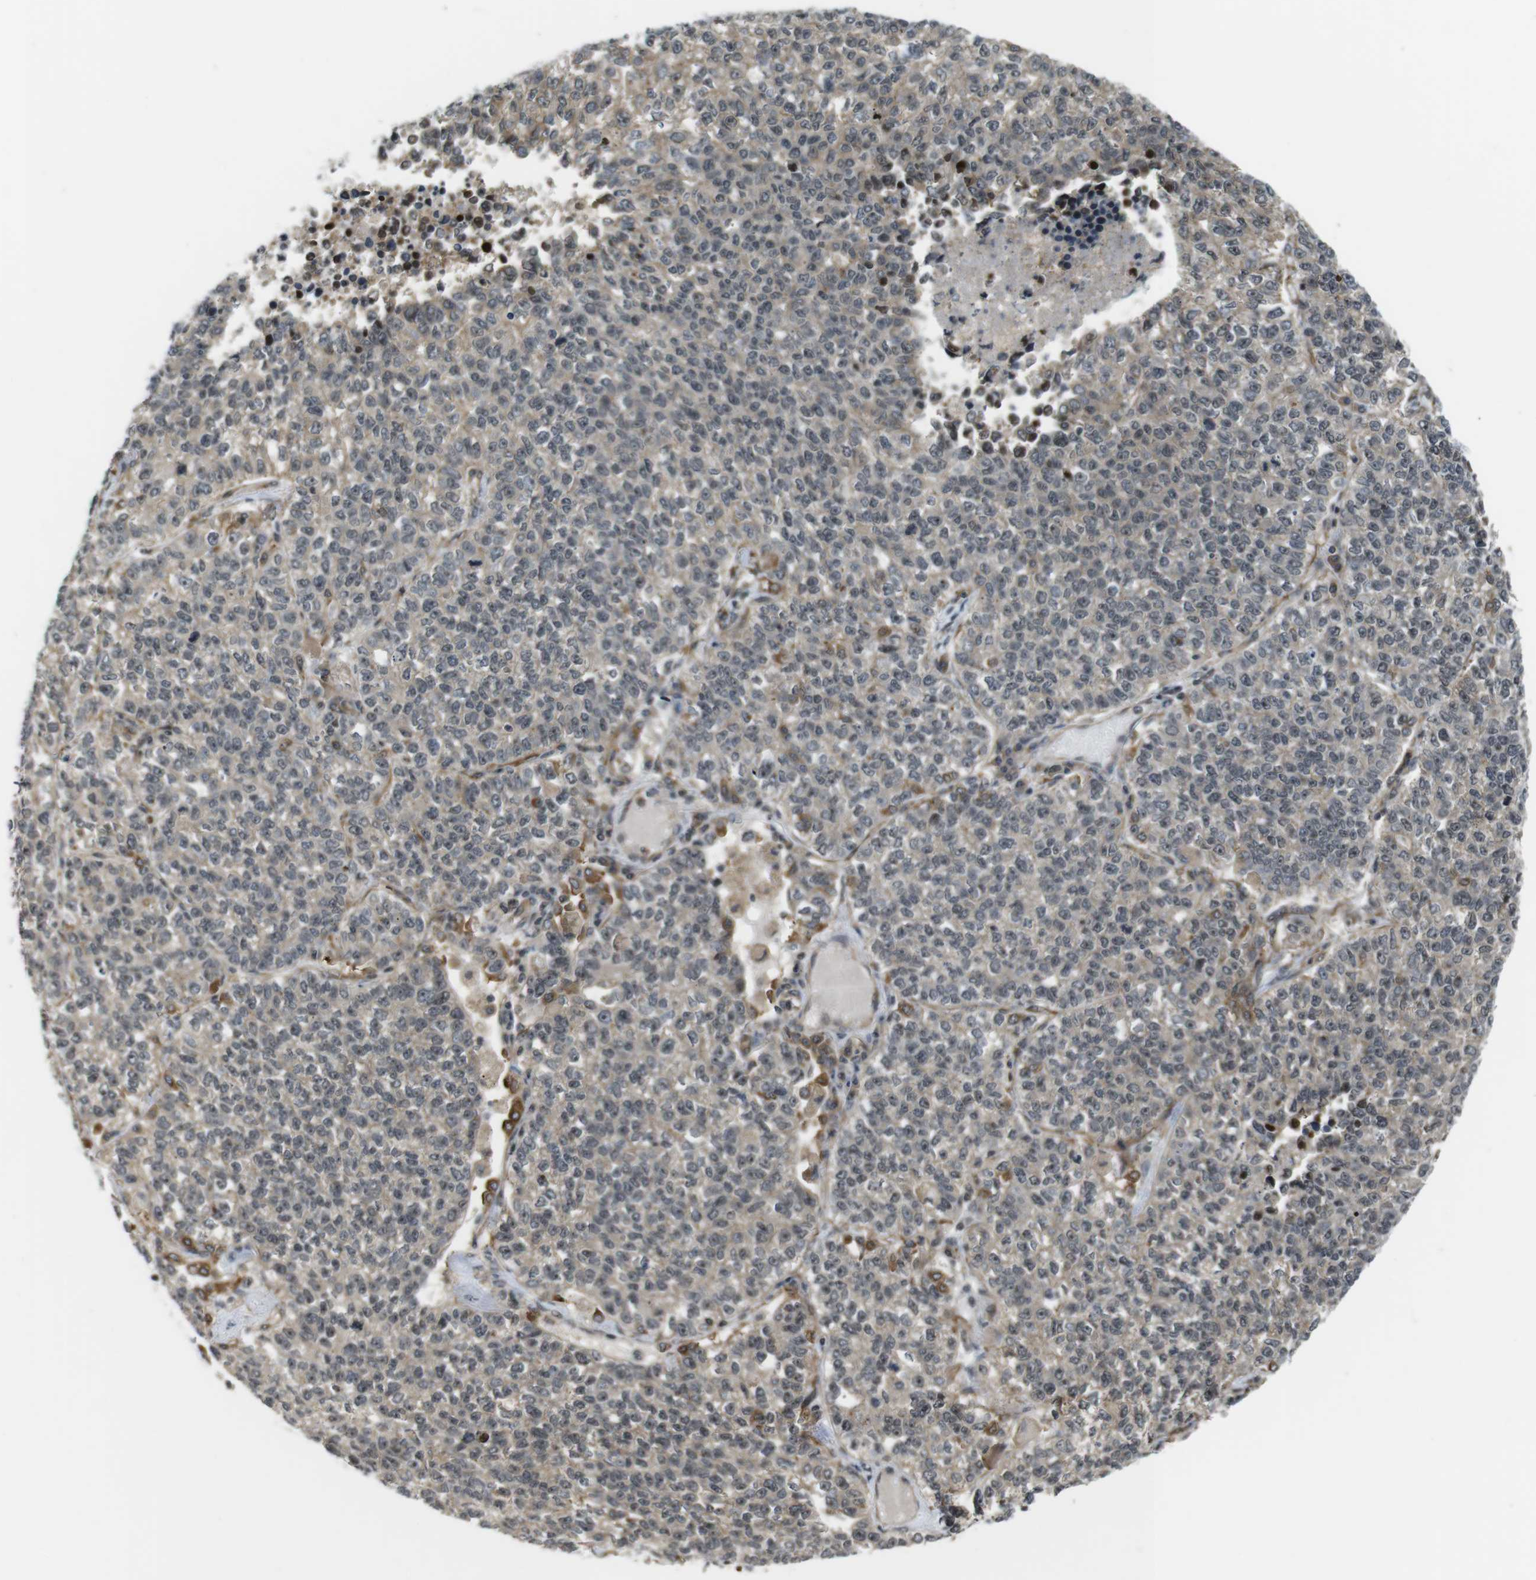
{"staining": {"intensity": "weak", "quantity": ">75%", "location": "cytoplasmic/membranous,nuclear"}, "tissue": "lung cancer", "cell_type": "Tumor cells", "image_type": "cancer", "snomed": [{"axis": "morphology", "description": "Adenocarcinoma, NOS"}, {"axis": "topography", "description": "Lung"}], "caption": "Brown immunohistochemical staining in lung cancer demonstrates weak cytoplasmic/membranous and nuclear expression in about >75% of tumor cells. Immunohistochemistry (ihc) stains the protein of interest in brown and the nuclei are stained blue.", "gene": "CC2D1A", "patient": {"sex": "male", "age": 49}}